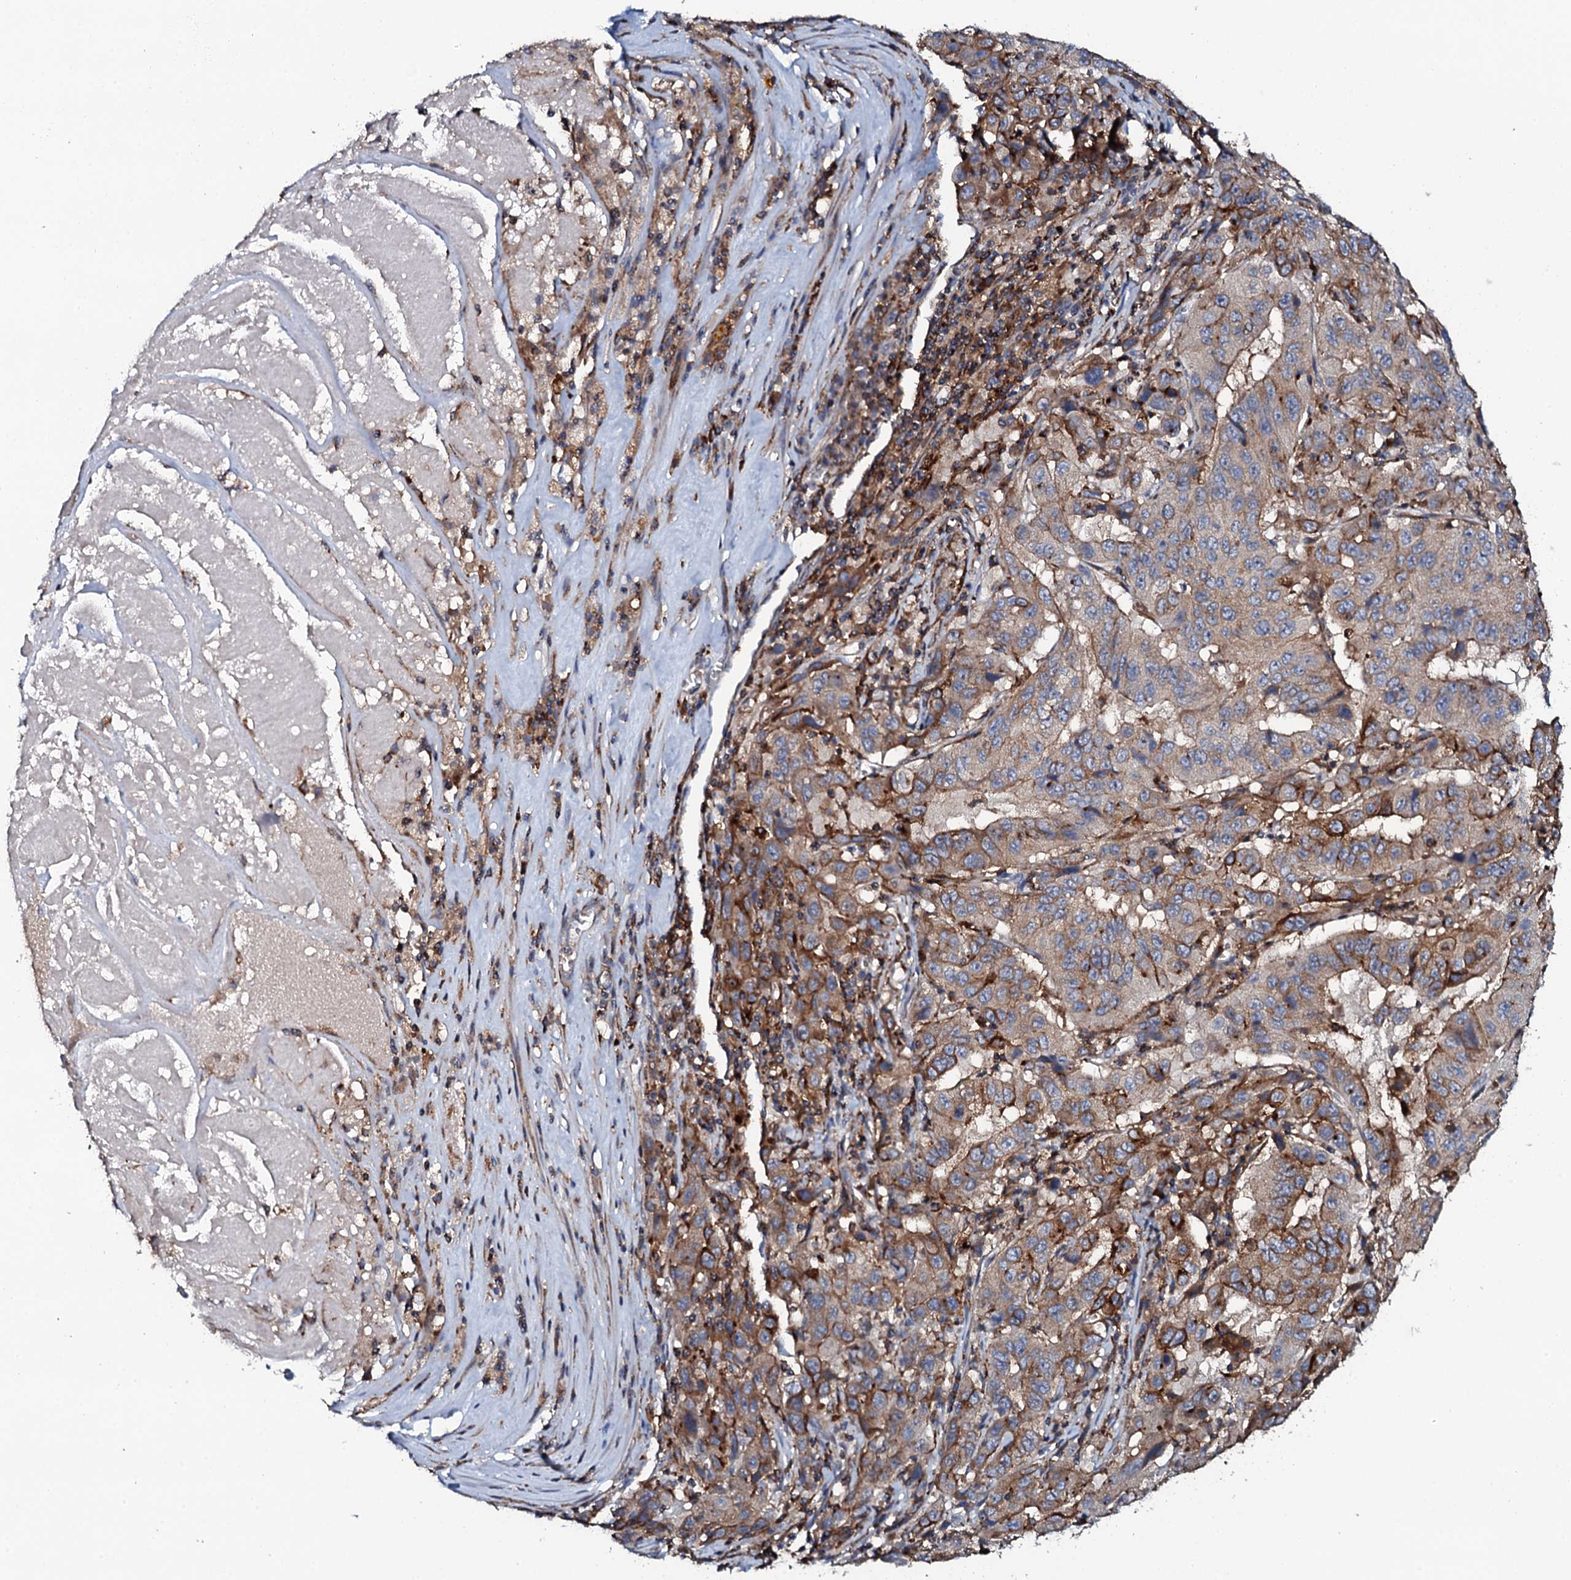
{"staining": {"intensity": "moderate", "quantity": ">75%", "location": "cytoplasmic/membranous"}, "tissue": "pancreatic cancer", "cell_type": "Tumor cells", "image_type": "cancer", "snomed": [{"axis": "morphology", "description": "Adenocarcinoma, NOS"}, {"axis": "topography", "description": "Pancreas"}], "caption": "Protein staining demonstrates moderate cytoplasmic/membranous positivity in approximately >75% of tumor cells in pancreatic cancer.", "gene": "VAMP8", "patient": {"sex": "male", "age": 63}}